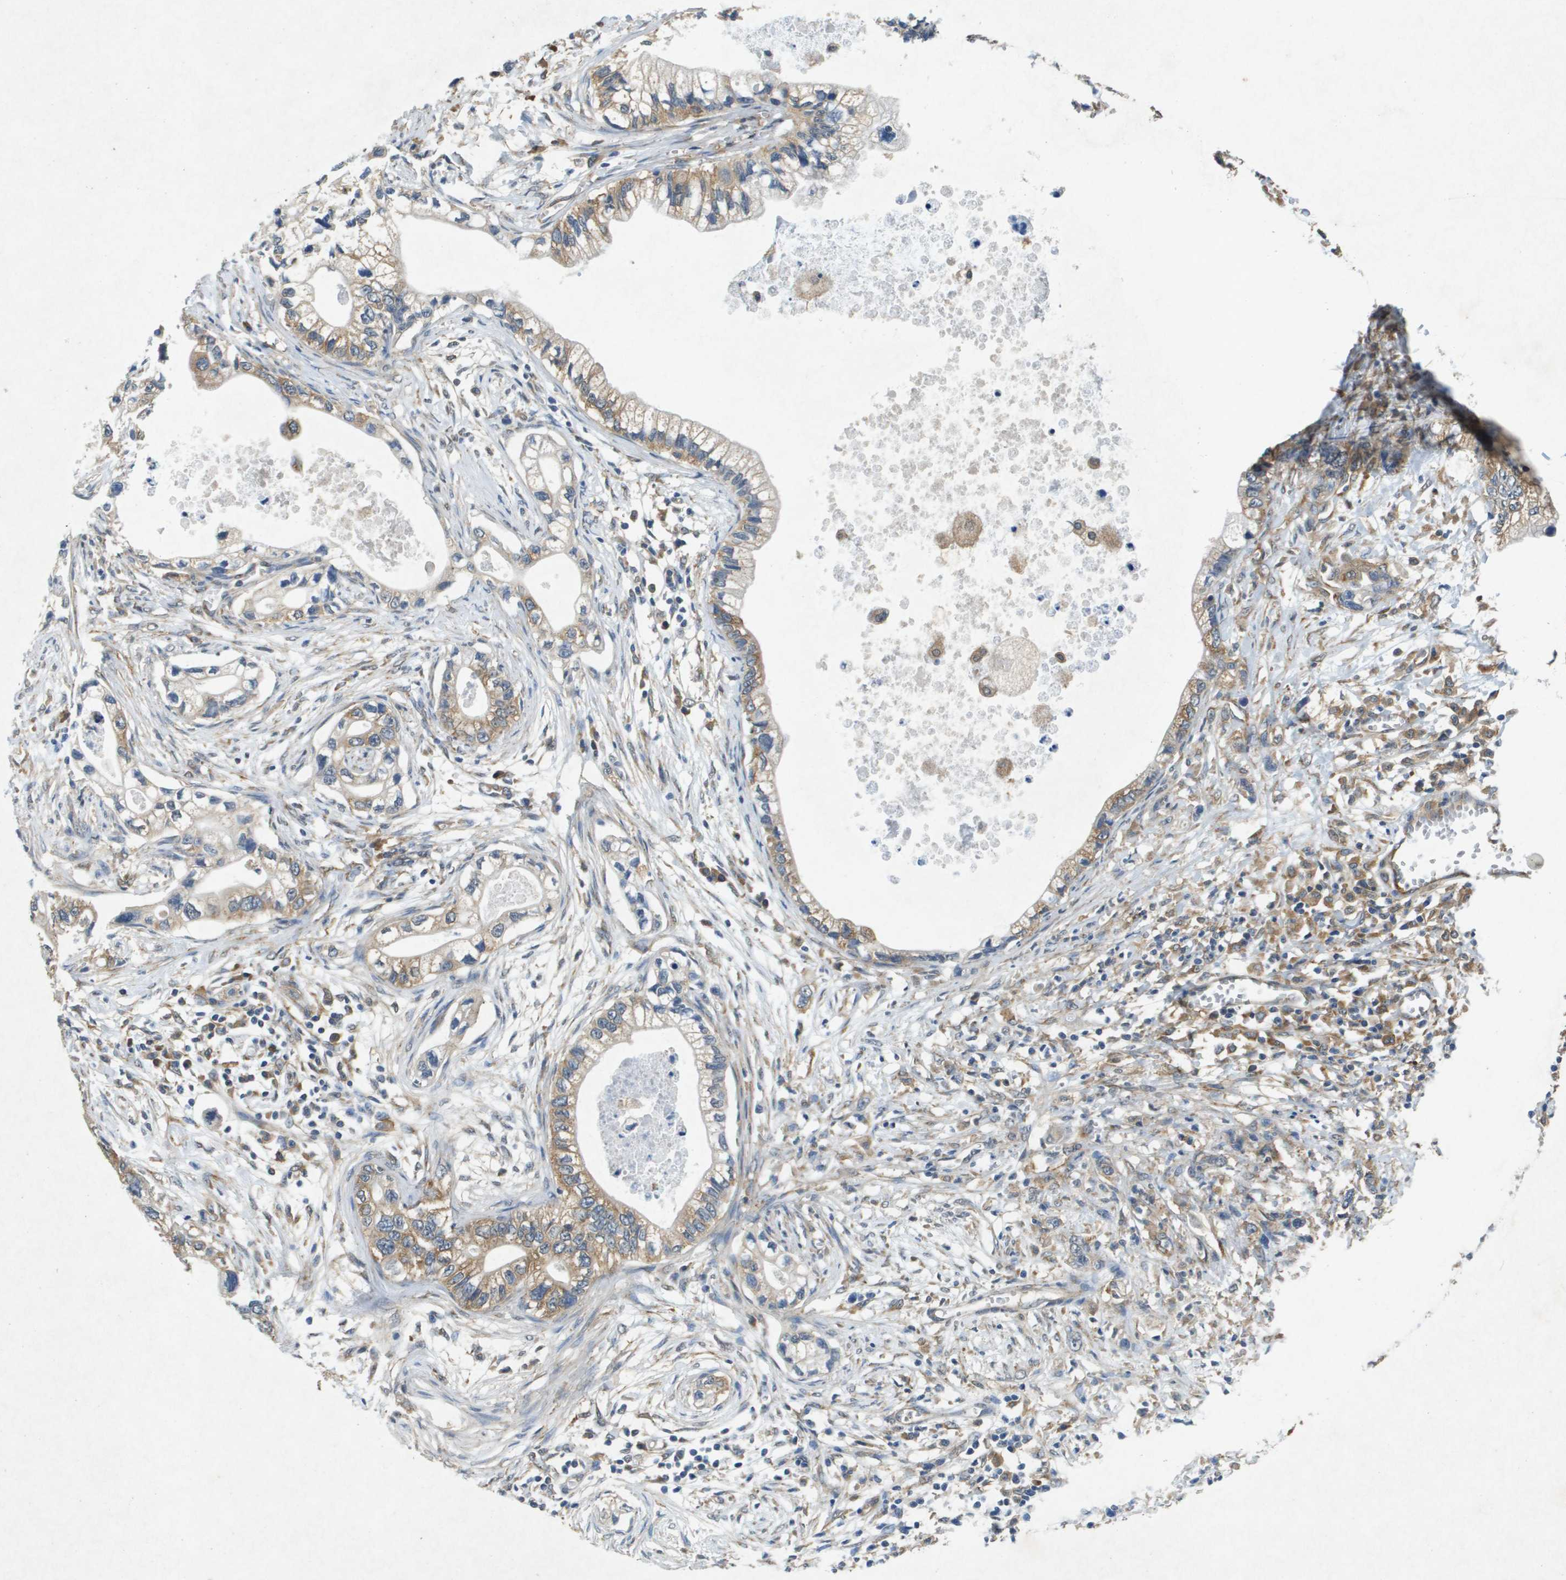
{"staining": {"intensity": "moderate", "quantity": ">75%", "location": "cytoplasmic/membranous"}, "tissue": "pancreatic cancer", "cell_type": "Tumor cells", "image_type": "cancer", "snomed": [{"axis": "morphology", "description": "Adenocarcinoma, NOS"}, {"axis": "topography", "description": "Pancreas"}], "caption": "Immunohistochemistry of pancreatic adenocarcinoma reveals medium levels of moderate cytoplasmic/membranous expression in about >75% of tumor cells. (DAB = brown stain, brightfield microscopy at high magnification).", "gene": "PTPRT", "patient": {"sex": "male", "age": 56}}